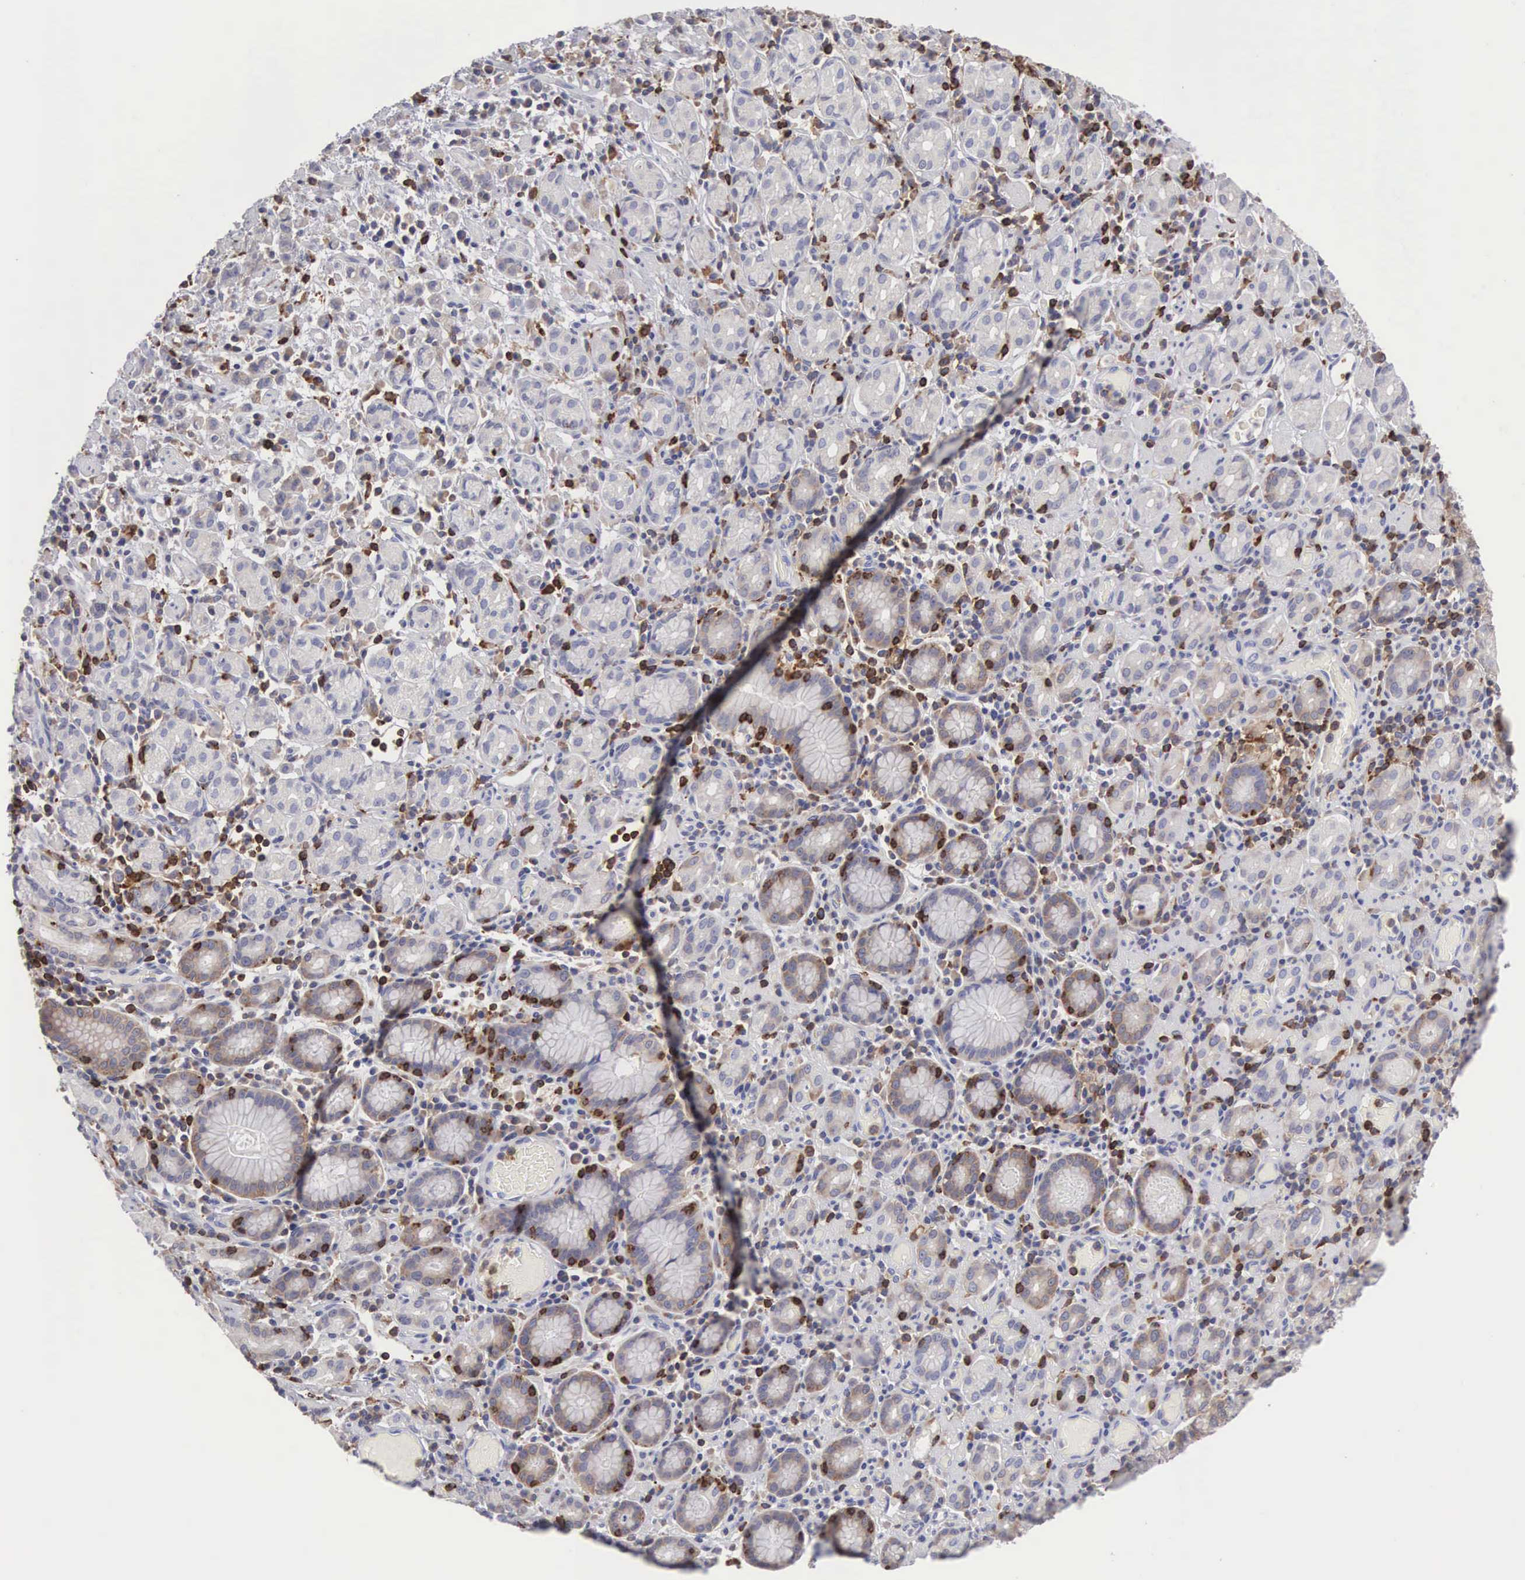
{"staining": {"intensity": "weak", "quantity": "25%-75%", "location": "cytoplasmic/membranous"}, "tissue": "stomach cancer", "cell_type": "Tumor cells", "image_type": "cancer", "snomed": [{"axis": "morphology", "description": "Adenocarcinoma, NOS"}, {"axis": "topography", "description": "Stomach, lower"}], "caption": "High-power microscopy captured an immunohistochemistry image of stomach cancer (adenocarcinoma), revealing weak cytoplasmic/membranous positivity in approximately 25%-75% of tumor cells.", "gene": "SH3BP1", "patient": {"sex": "male", "age": 88}}